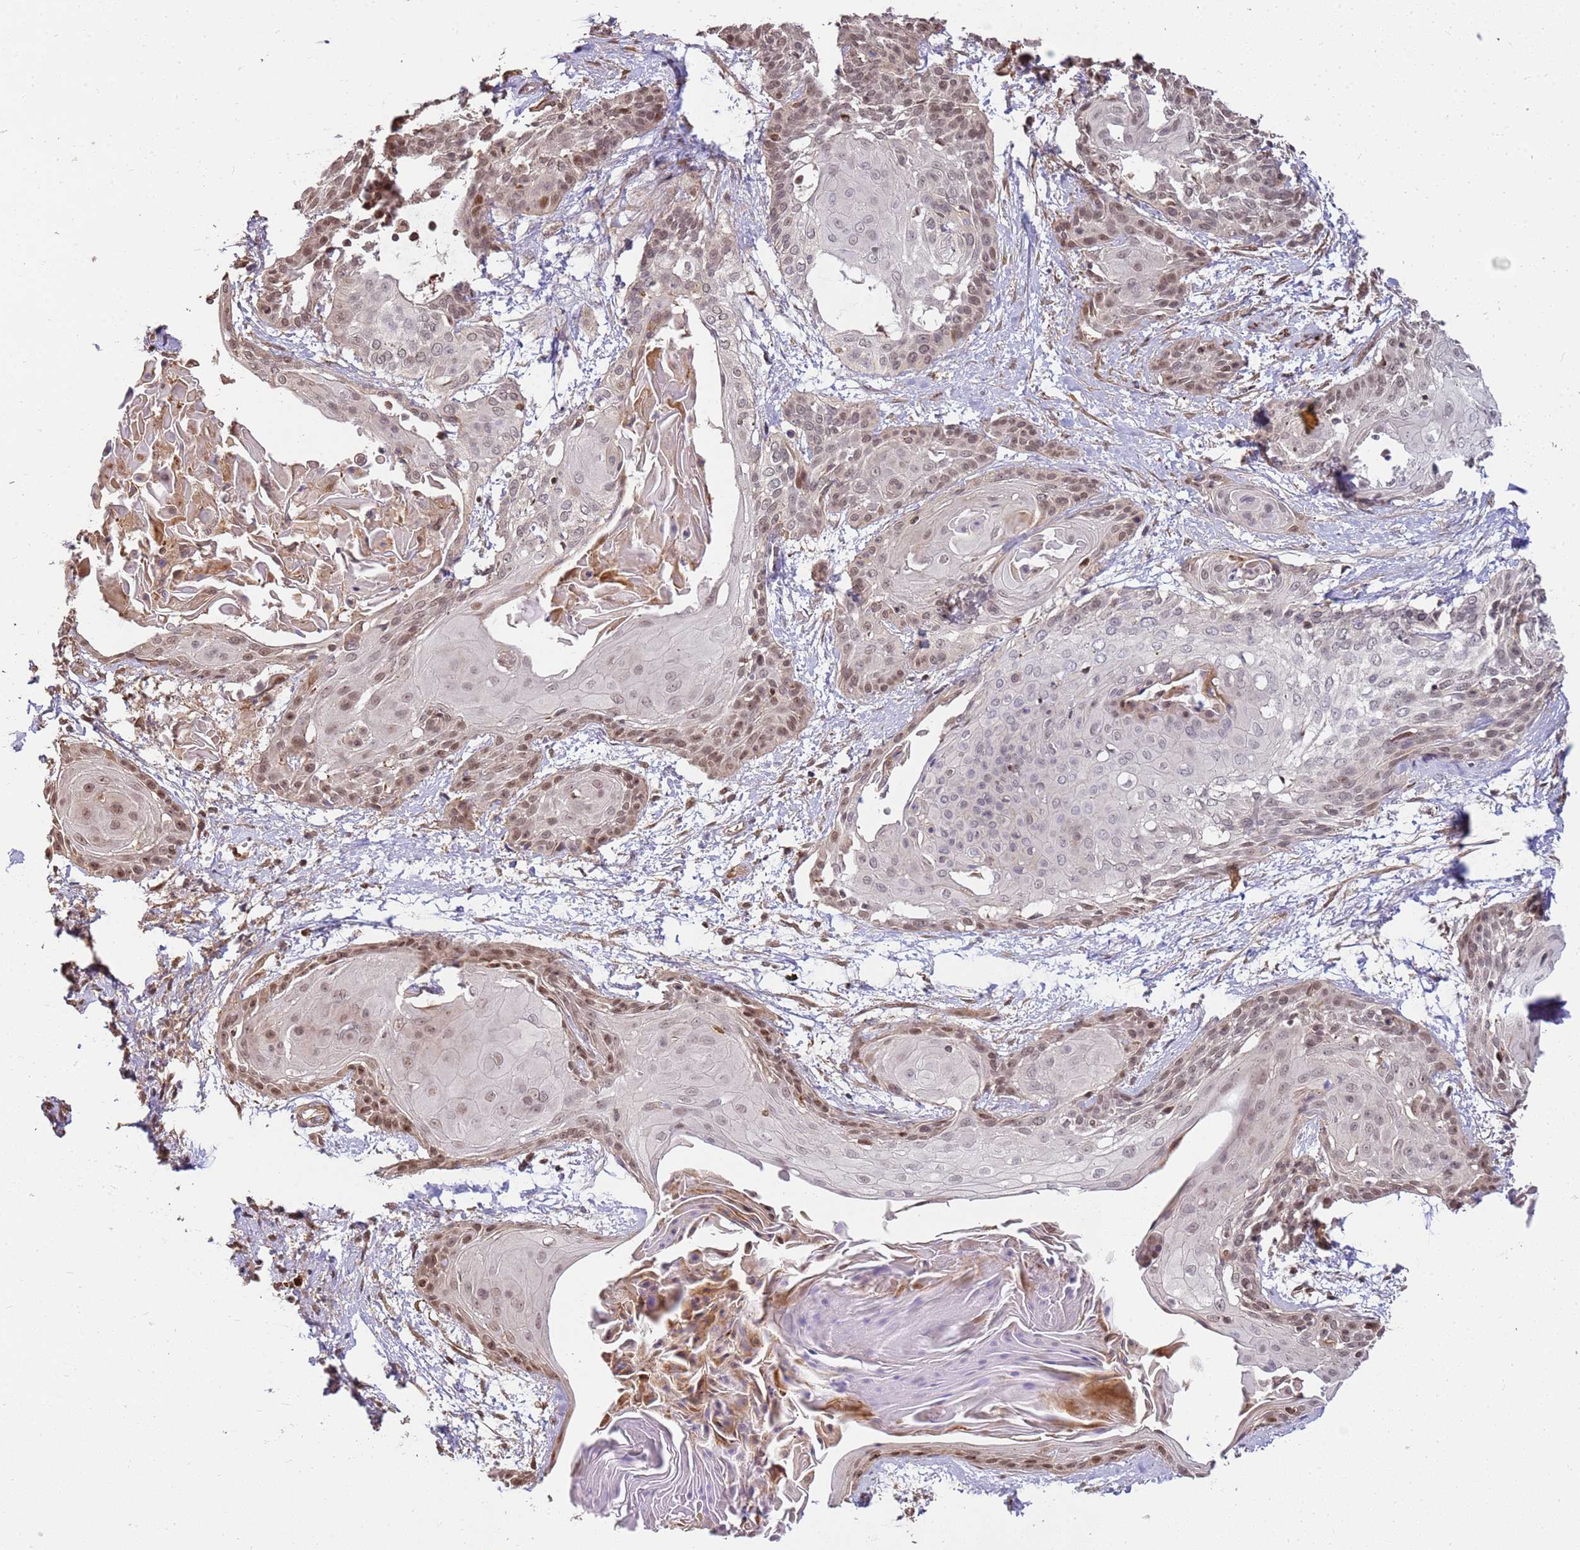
{"staining": {"intensity": "moderate", "quantity": "25%-75%", "location": "nuclear"}, "tissue": "cervical cancer", "cell_type": "Tumor cells", "image_type": "cancer", "snomed": [{"axis": "morphology", "description": "Squamous cell carcinoma, NOS"}, {"axis": "topography", "description": "Cervix"}], "caption": "Immunohistochemical staining of cervical squamous cell carcinoma exhibits medium levels of moderate nuclear protein expression in approximately 25%-75% of tumor cells.", "gene": "ST18", "patient": {"sex": "female", "age": 57}}